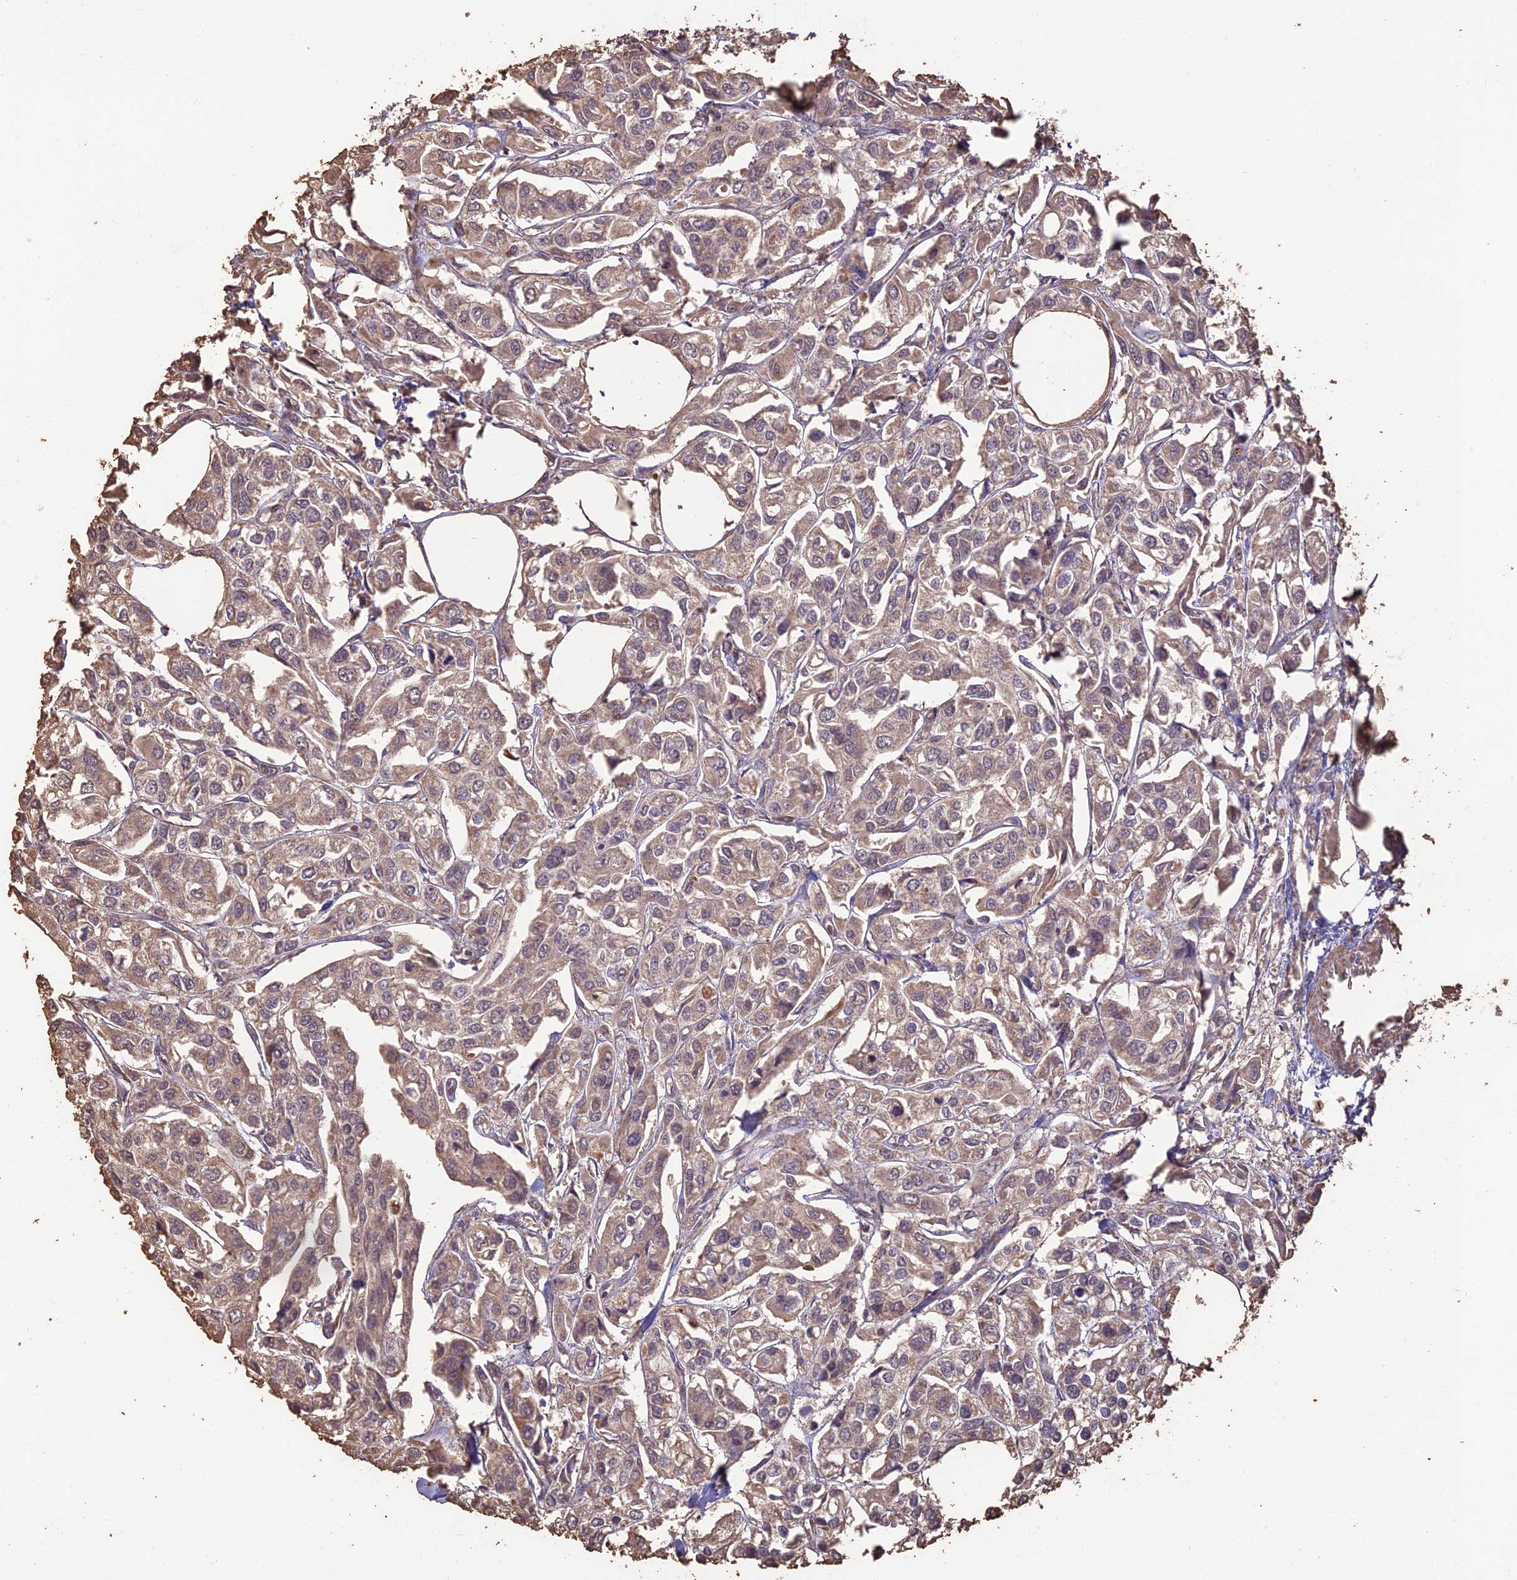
{"staining": {"intensity": "weak", "quantity": ">75%", "location": "cytoplasmic/membranous"}, "tissue": "urothelial cancer", "cell_type": "Tumor cells", "image_type": "cancer", "snomed": [{"axis": "morphology", "description": "Urothelial carcinoma, High grade"}, {"axis": "topography", "description": "Urinary bladder"}], "caption": "Urothelial carcinoma (high-grade) was stained to show a protein in brown. There is low levels of weak cytoplasmic/membranous expression in about >75% of tumor cells. (DAB = brown stain, brightfield microscopy at high magnification).", "gene": "ASPDH", "patient": {"sex": "male", "age": 67}}